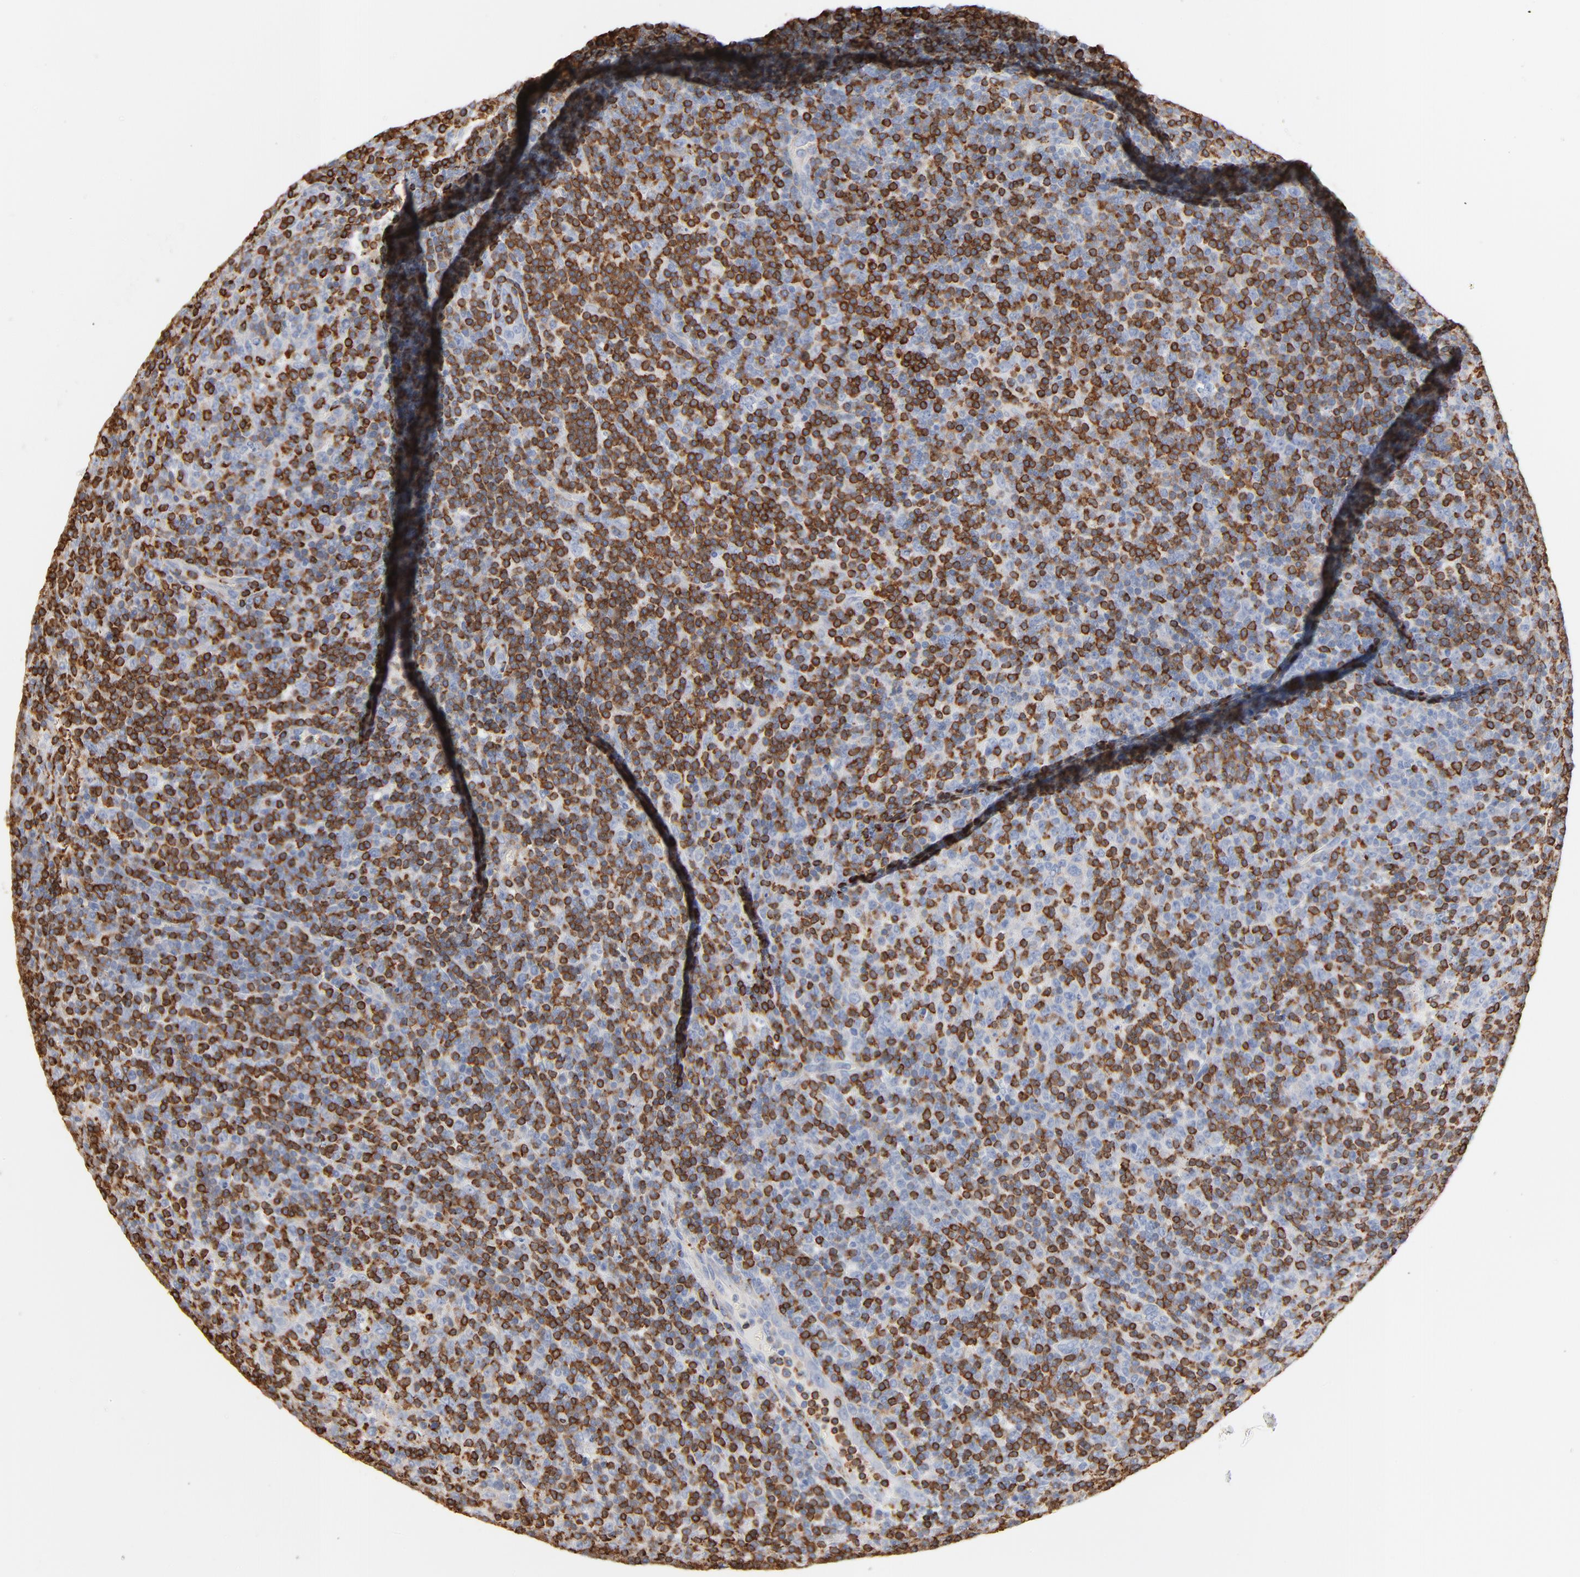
{"staining": {"intensity": "negative", "quantity": "none", "location": "none"}, "tissue": "lymphoma", "cell_type": "Tumor cells", "image_type": "cancer", "snomed": [{"axis": "morphology", "description": "Malignant lymphoma, non-Hodgkin's type, Low grade"}, {"axis": "topography", "description": "Lymph node"}], "caption": "Immunohistochemistry (IHC) histopathology image of neoplastic tissue: human lymphoma stained with DAB (3,3'-diaminobenzidine) shows no significant protein expression in tumor cells.", "gene": "SH3KBP1", "patient": {"sex": "male", "age": 70}}